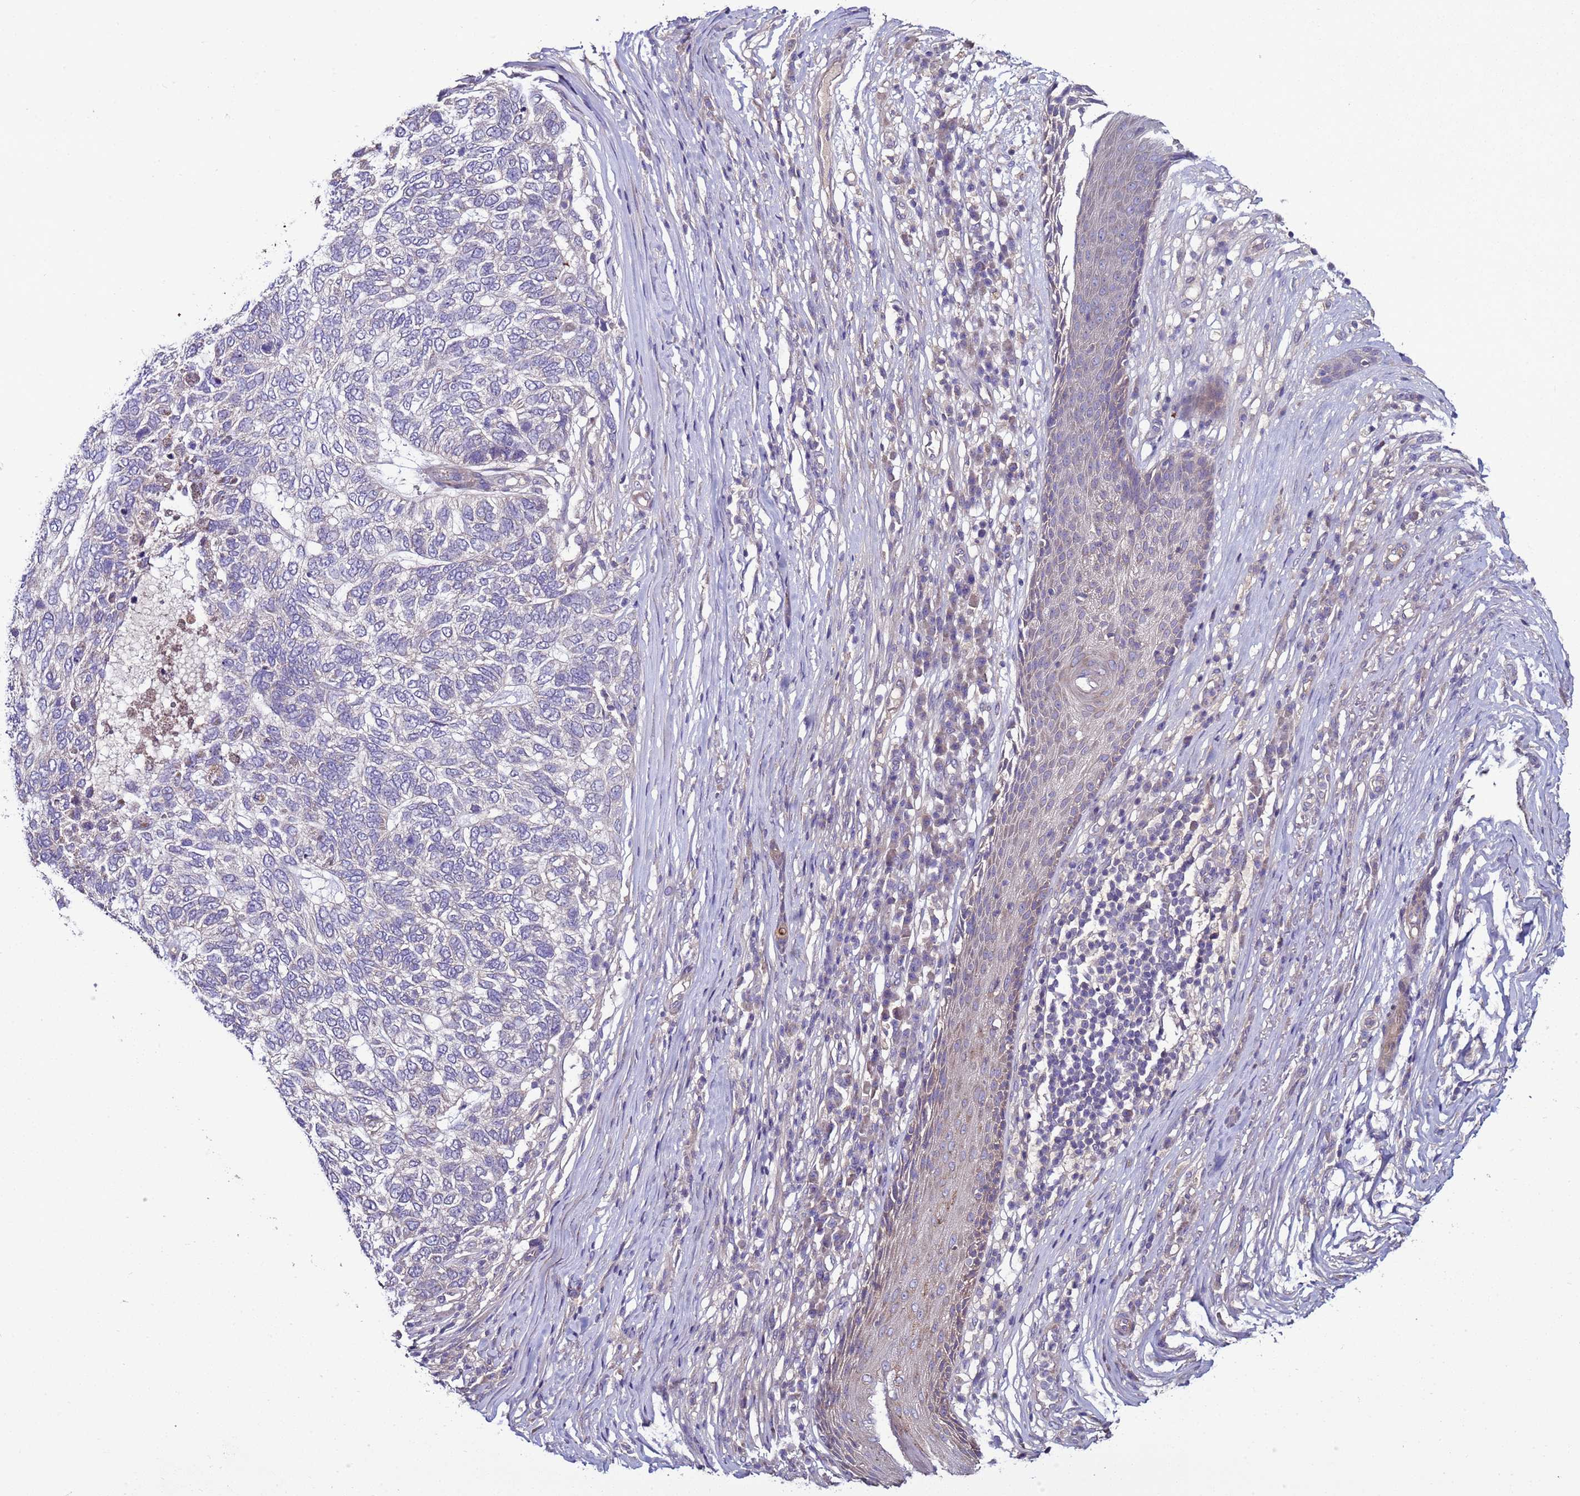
{"staining": {"intensity": "negative", "quantity": "none", "location": "none"}, "tissue": "skin cancer", "cell_type": "Tumor cells", "image_type": "cancer", "snomed": [{"axis": "morphology", "description": "Basal cell carcinoma"}, {"axis": "topography", "description": "Skin"}], "caption": "Immunohistochemical staining of human basal cell carcinoma (skin) displays no significant staining in tumor cells.", "gene": "RABL2B", "patient": {"sex": "female", "age": 65}}